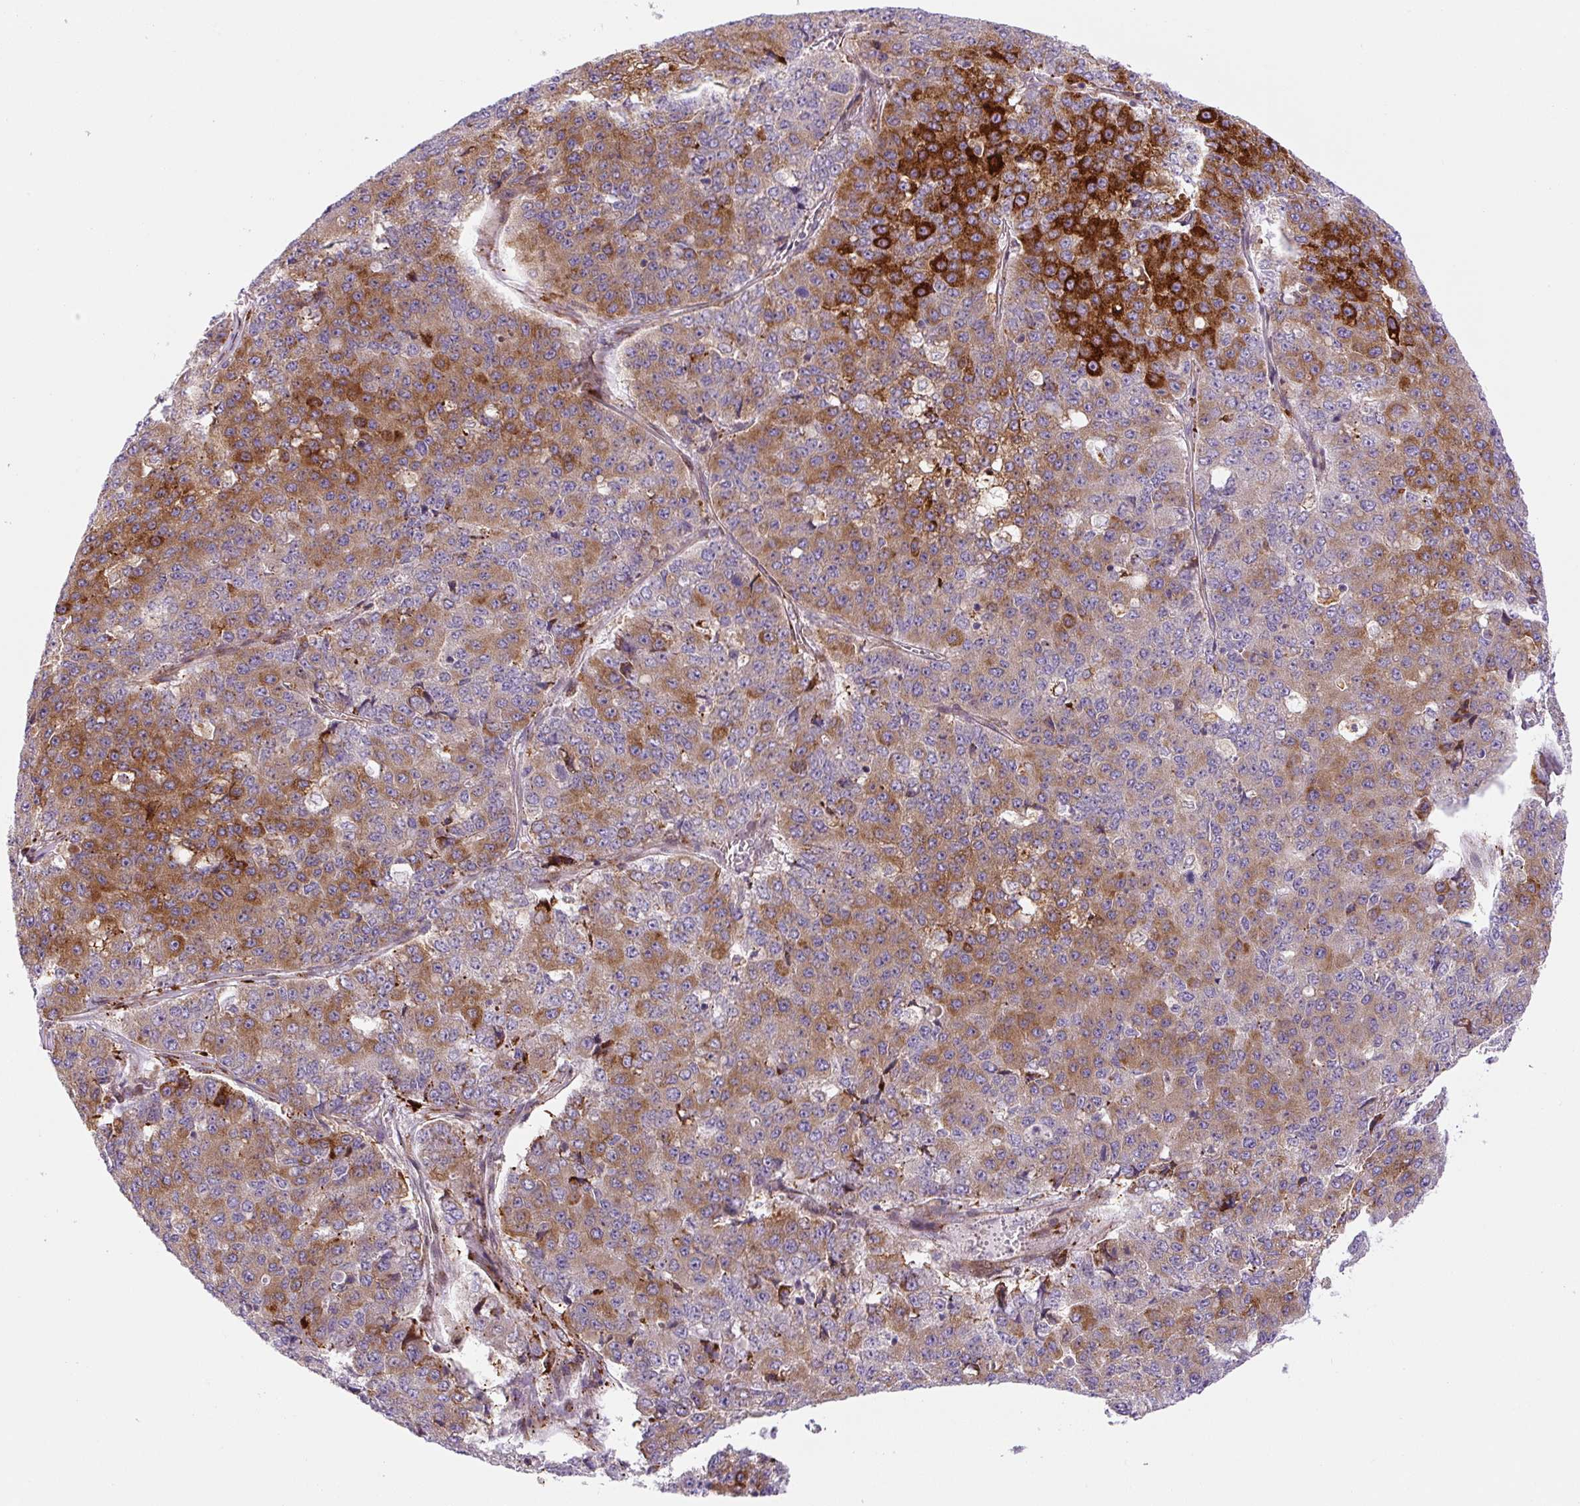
{"staining": {"intensity": "strong", "quantity": "25%-75%", "location": "cytoplasmic/membranous"}, "tissue": "pancreatic cancer", "cell_type": "Tumor cells", "image_type": "cancer", "snomed": [{"axis": "morphology", "description": "Adenocarcinoma, NOS"}, {"axis": "topography", "description": "Pancreas"}], "caption": "Pancreatic cancer (adenocarcinoma) stained for a protein (brown) demonstrates strong cytoplasmic/membranous positive staining in approximately 25%-75% of tumor cells.", "gene": "DISP3", "patient": {"sex": "male", "age": 50}}